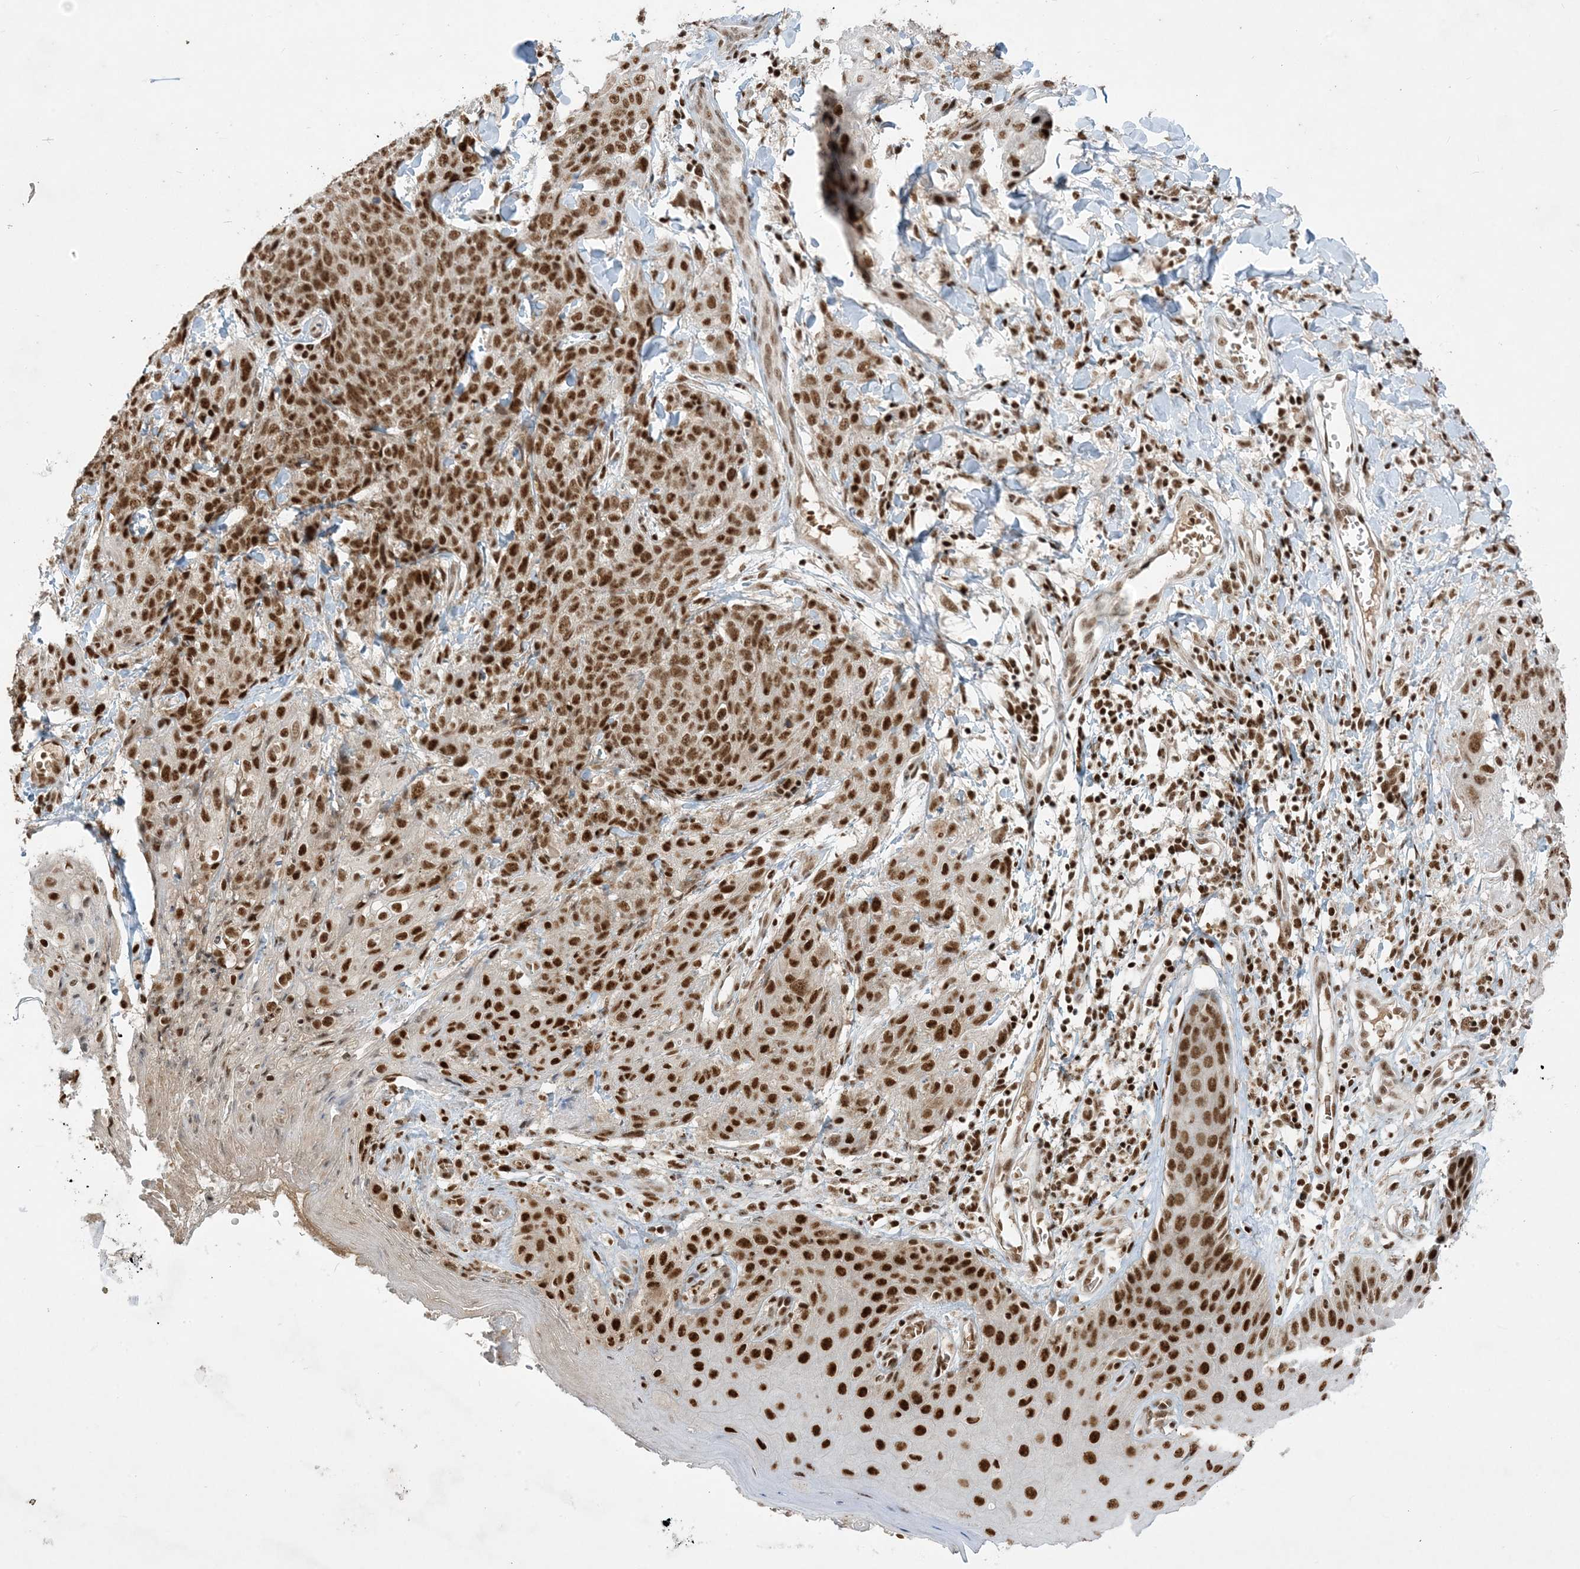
{"staining": {"intensity": "strong", "quantity": ">75%", "location": "nuclear"}, "tissue": "skin cancer", "cell_type": "Tumor cells", "image_type": "cancer", "snomed": [{"axis": "morphology", "description": "Squamous cell carcinoma, NOS"}, {"axis": "topography", "description": "Skin"}, {"axis": "topography", "description": "Vulva"}], "caption": "About >75% of tumor cells in human squamous cell carcinoma (skin) display strong nuclear protein expression as visualized by brown immunohistochemical staining.", "gene": "PPIL2", "patient": {"sex": "female", "age": 85}}